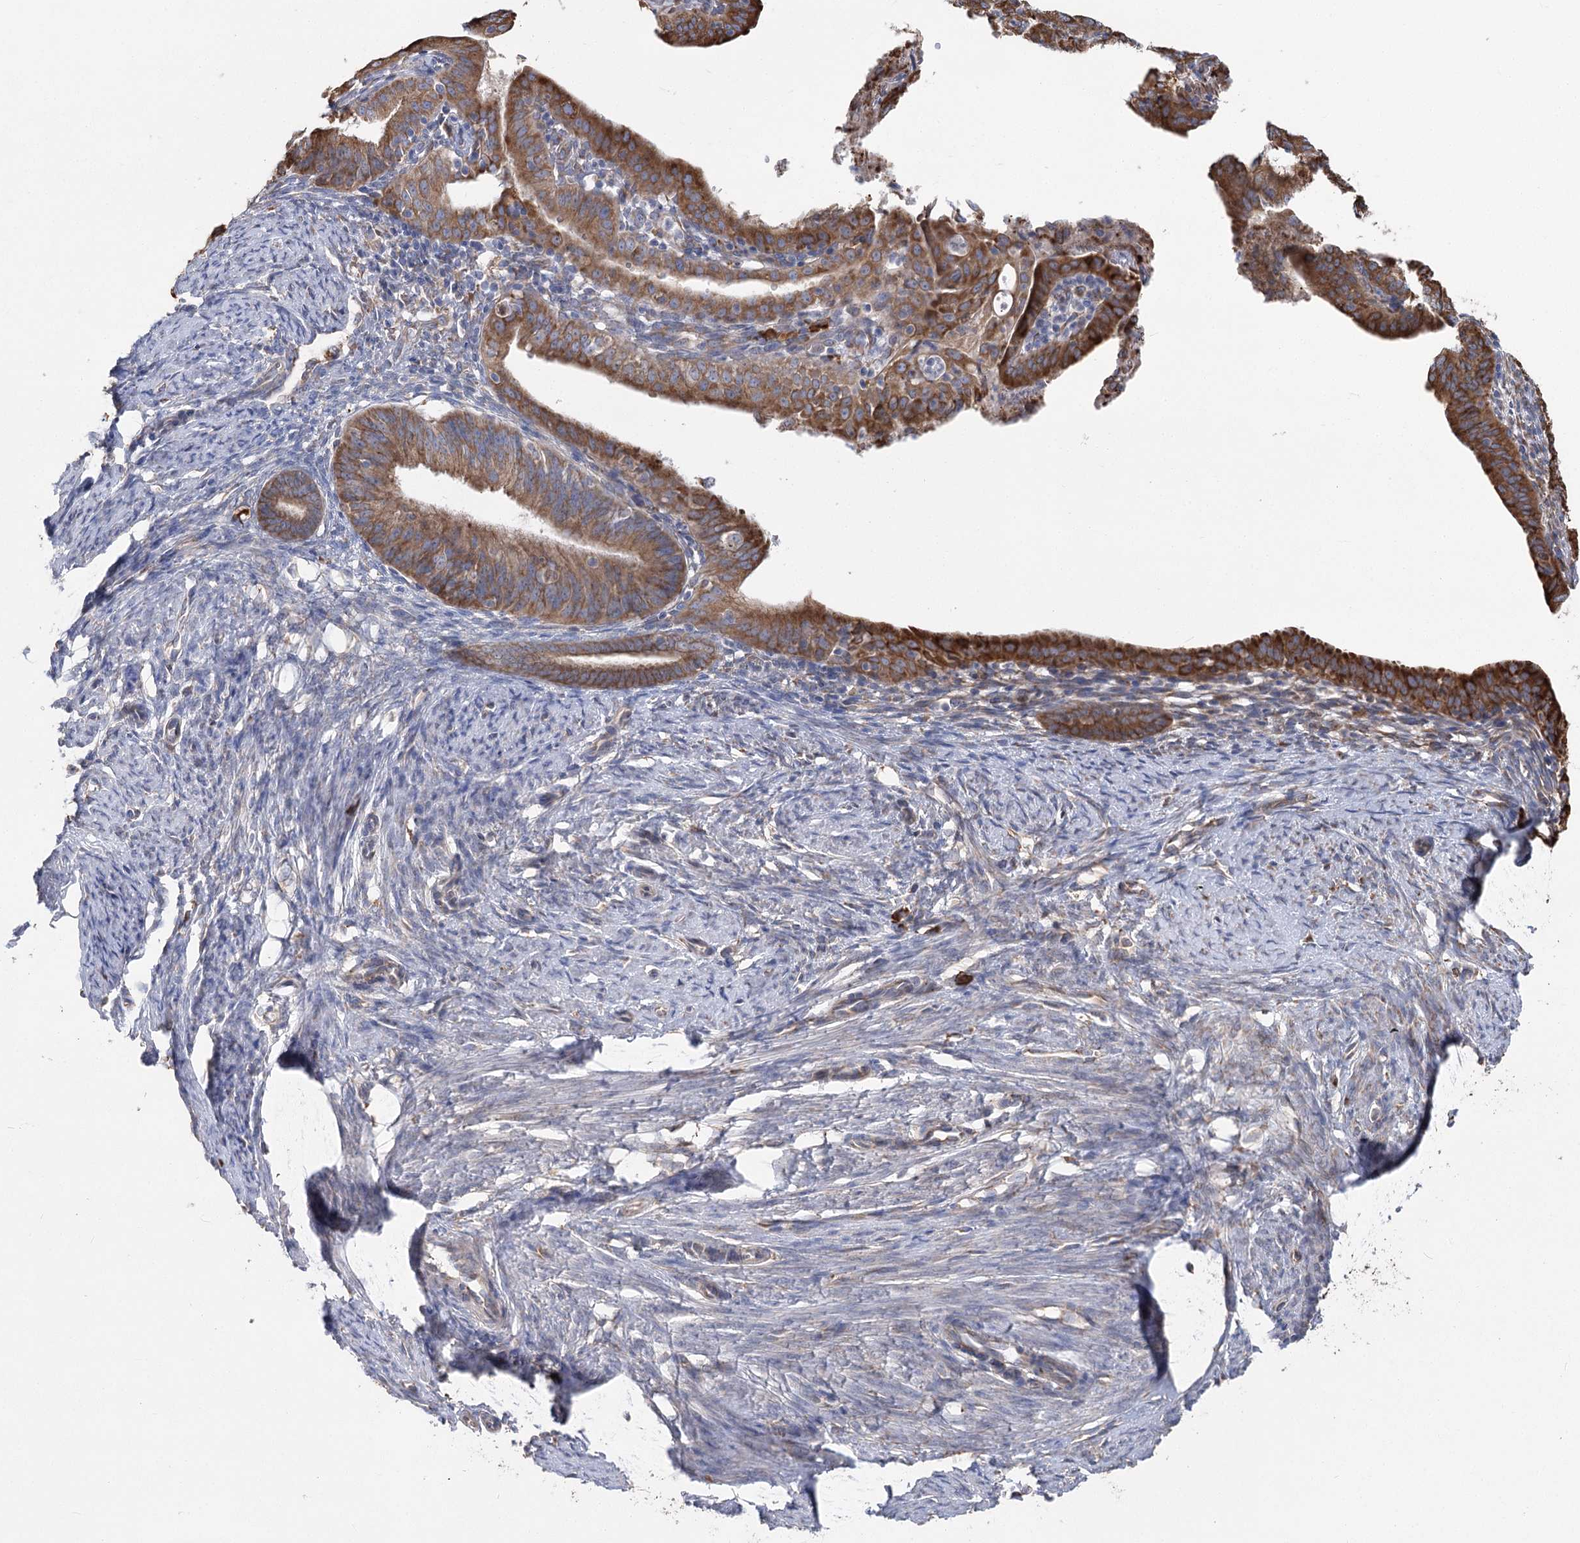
{"staining": {"intensity": "moderate", "quantity": ">75%", "location": "cytoplasmic/membranous"}, "tissue": "endometrial cancer", "cell_type": "Tumor cells", "image_type": "cancer", "snomed": [{"axis": "morphology", "description": "Adenocarcinoma, NOS"}, {"axis": "topography", "description": "Endometrium"}], "caption": "Endometrial cancer (adenocarcinoma) tissue exhibits moderate cytoplasmic/membranous positivity in approximately >75% of tumor cells, visualized by immunohistochemistry.", "gene": "METTL24", "patient": {"sex": "female", "age": 51}}